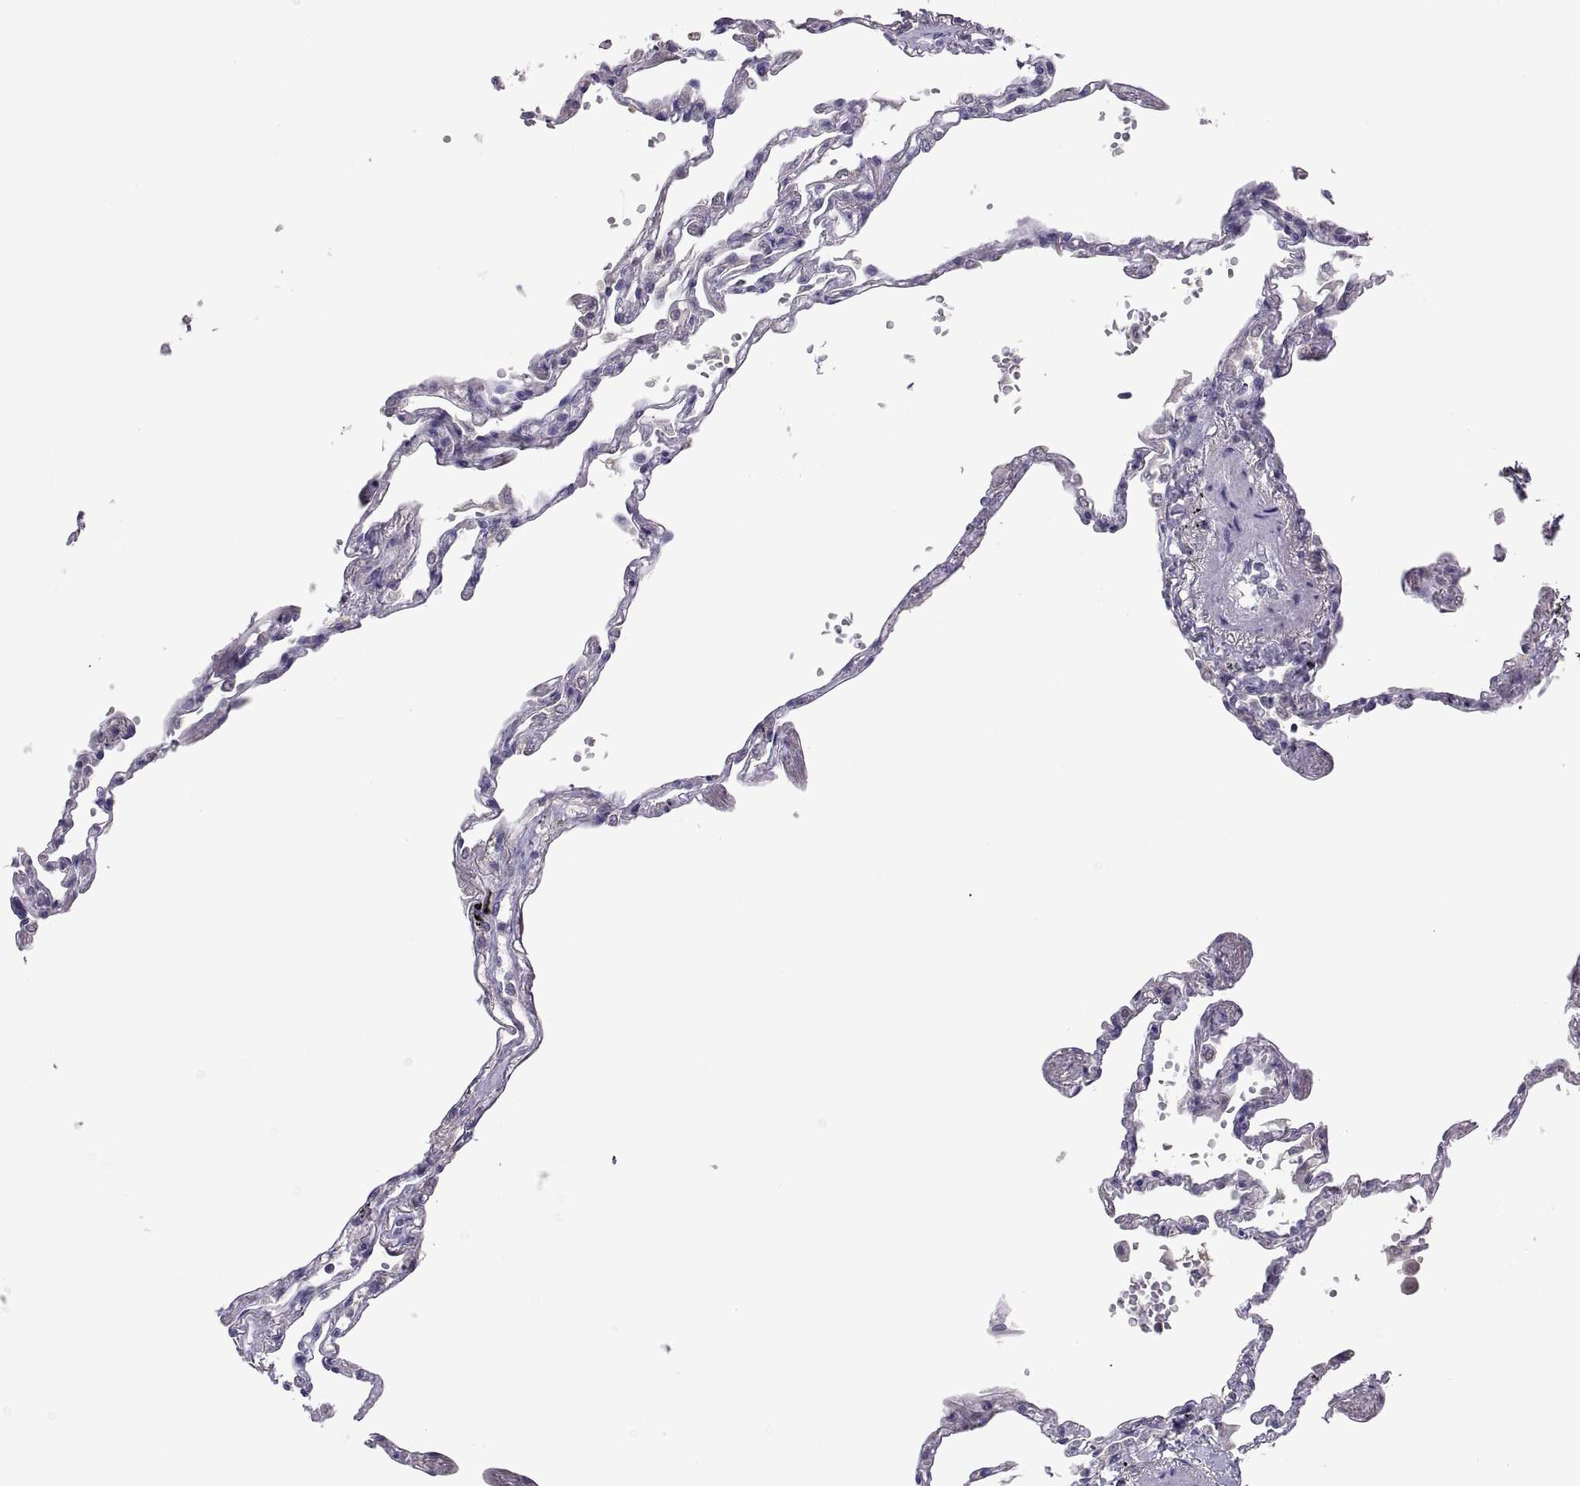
{"staining": {"intensity": "negative", "quantity": "none", "location": "none"}, "tissue": "lung", "cell_type": "Alveolar cells", "image_type": "normal", "snomed": [{"axis": "morphology", "description": "Normal tissue, NOS"}, {"axis": "topography", "description": "Lung"}], "caption": "DAB (3,3'-diaminobenzidine) immunohistochemical staining of normal lung displays no significant positivity in alveolar cells.", "gene": "FGF9", "patient": {"sex": "male", "age": 78}}